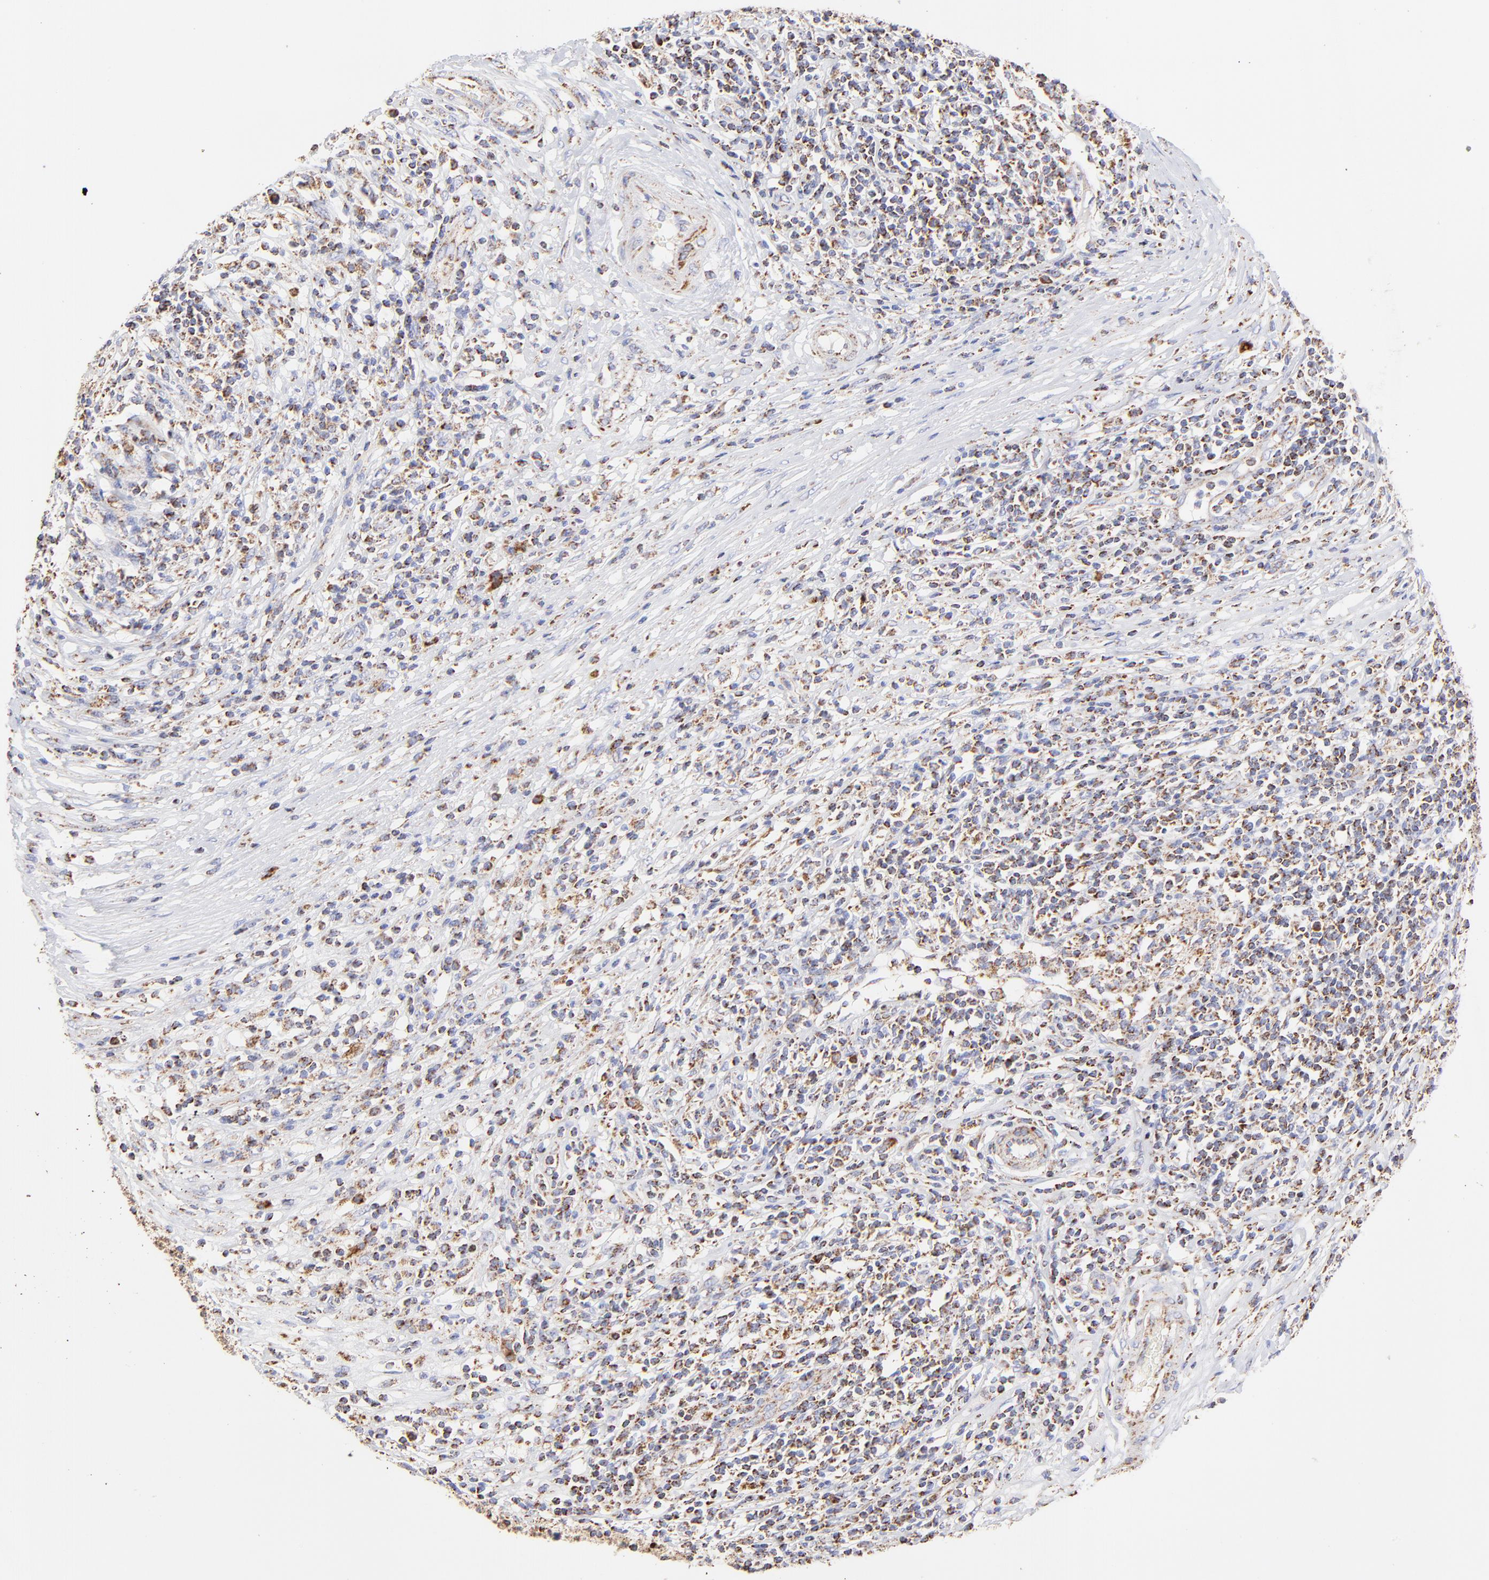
{"staining": {"intensity": "moderate", "quantity": "25%-75%", "location": "cytoplasmic/membranous"}, "tissue": "lymphoma", "cell_type": "Tumor cells", "image_type": "cancer", "snomed": [{"axis": "morphology", "description": "Malignant lymphoma, non-Hodgkin's type, High grade"}, {"axis": "topography", "description": "Lymph node"}], "caption": "Immunohistochemistry micrograph of human lymphoma stained for a protein (brown), which shows medium levels of moderate cytoplasmic/membranous staining in approximately 25%-75% of tumor cells.", "gene": "ECH1", "patient": {"sex": "female", "age": 84}}